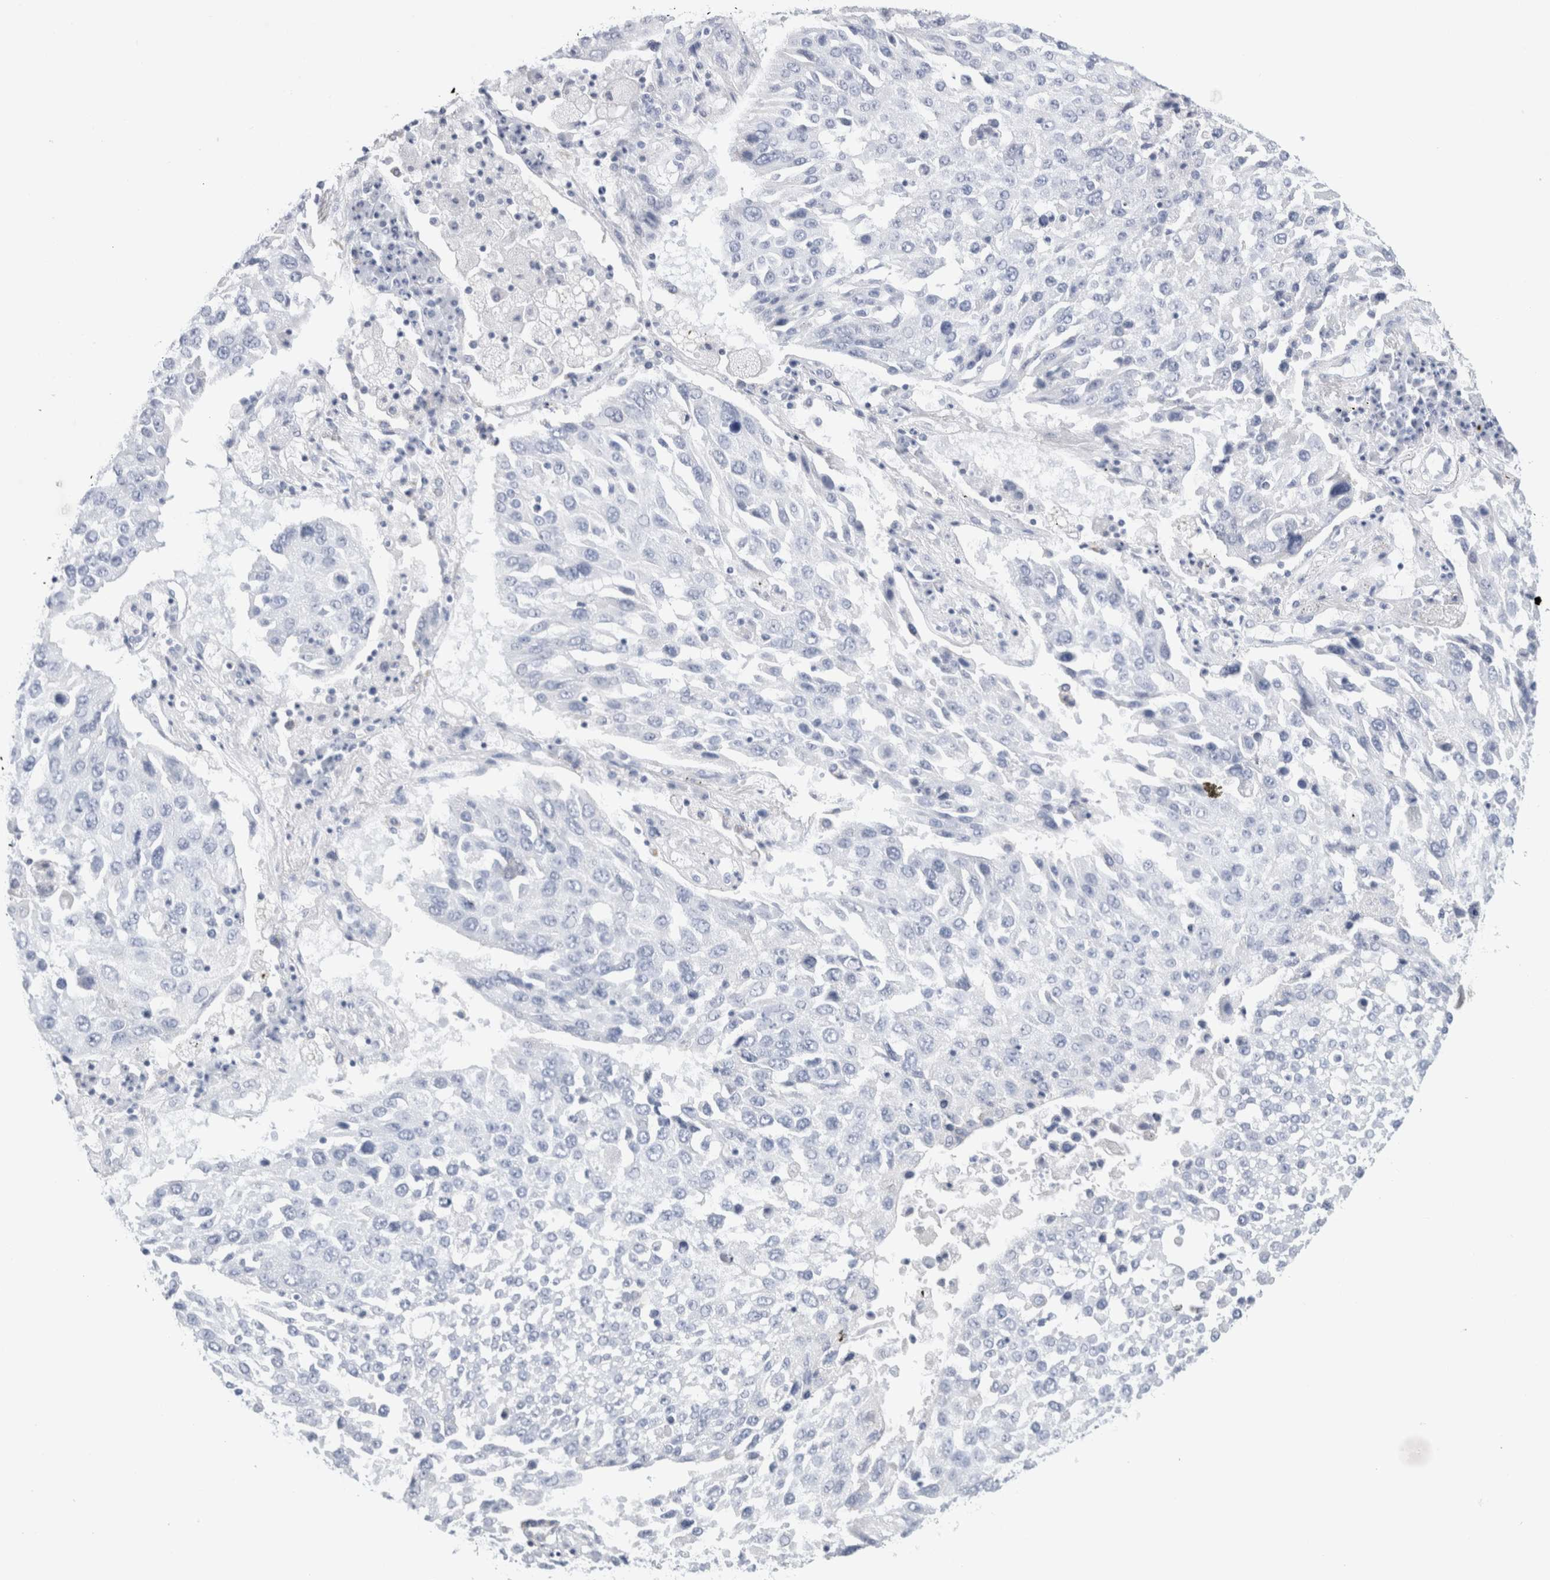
{"staining": {"intensity": "negative", "quantity": "none", "location": "none"}, "tissue": "lung cancer", "cell_type": "Tumor cells", "image_type": "cancer", "snomed": [{"axis": "morphology", "description": "Squamous cell carcinoma, NOS"}, {"axis": "topography", "description": "Lung"}], "caption": "Tumor cells are negative for brown protein staining in squamous cell carcinoma (lung). (Stains: DAB (3,3'-diaminobenzidine) immunohistochemistry with hematoxylin counter stain, Microscopy: brightfield microscopy at high magnification).", "gene": "ECHDC2", "patient": {"sex": "male", "age": 65}}